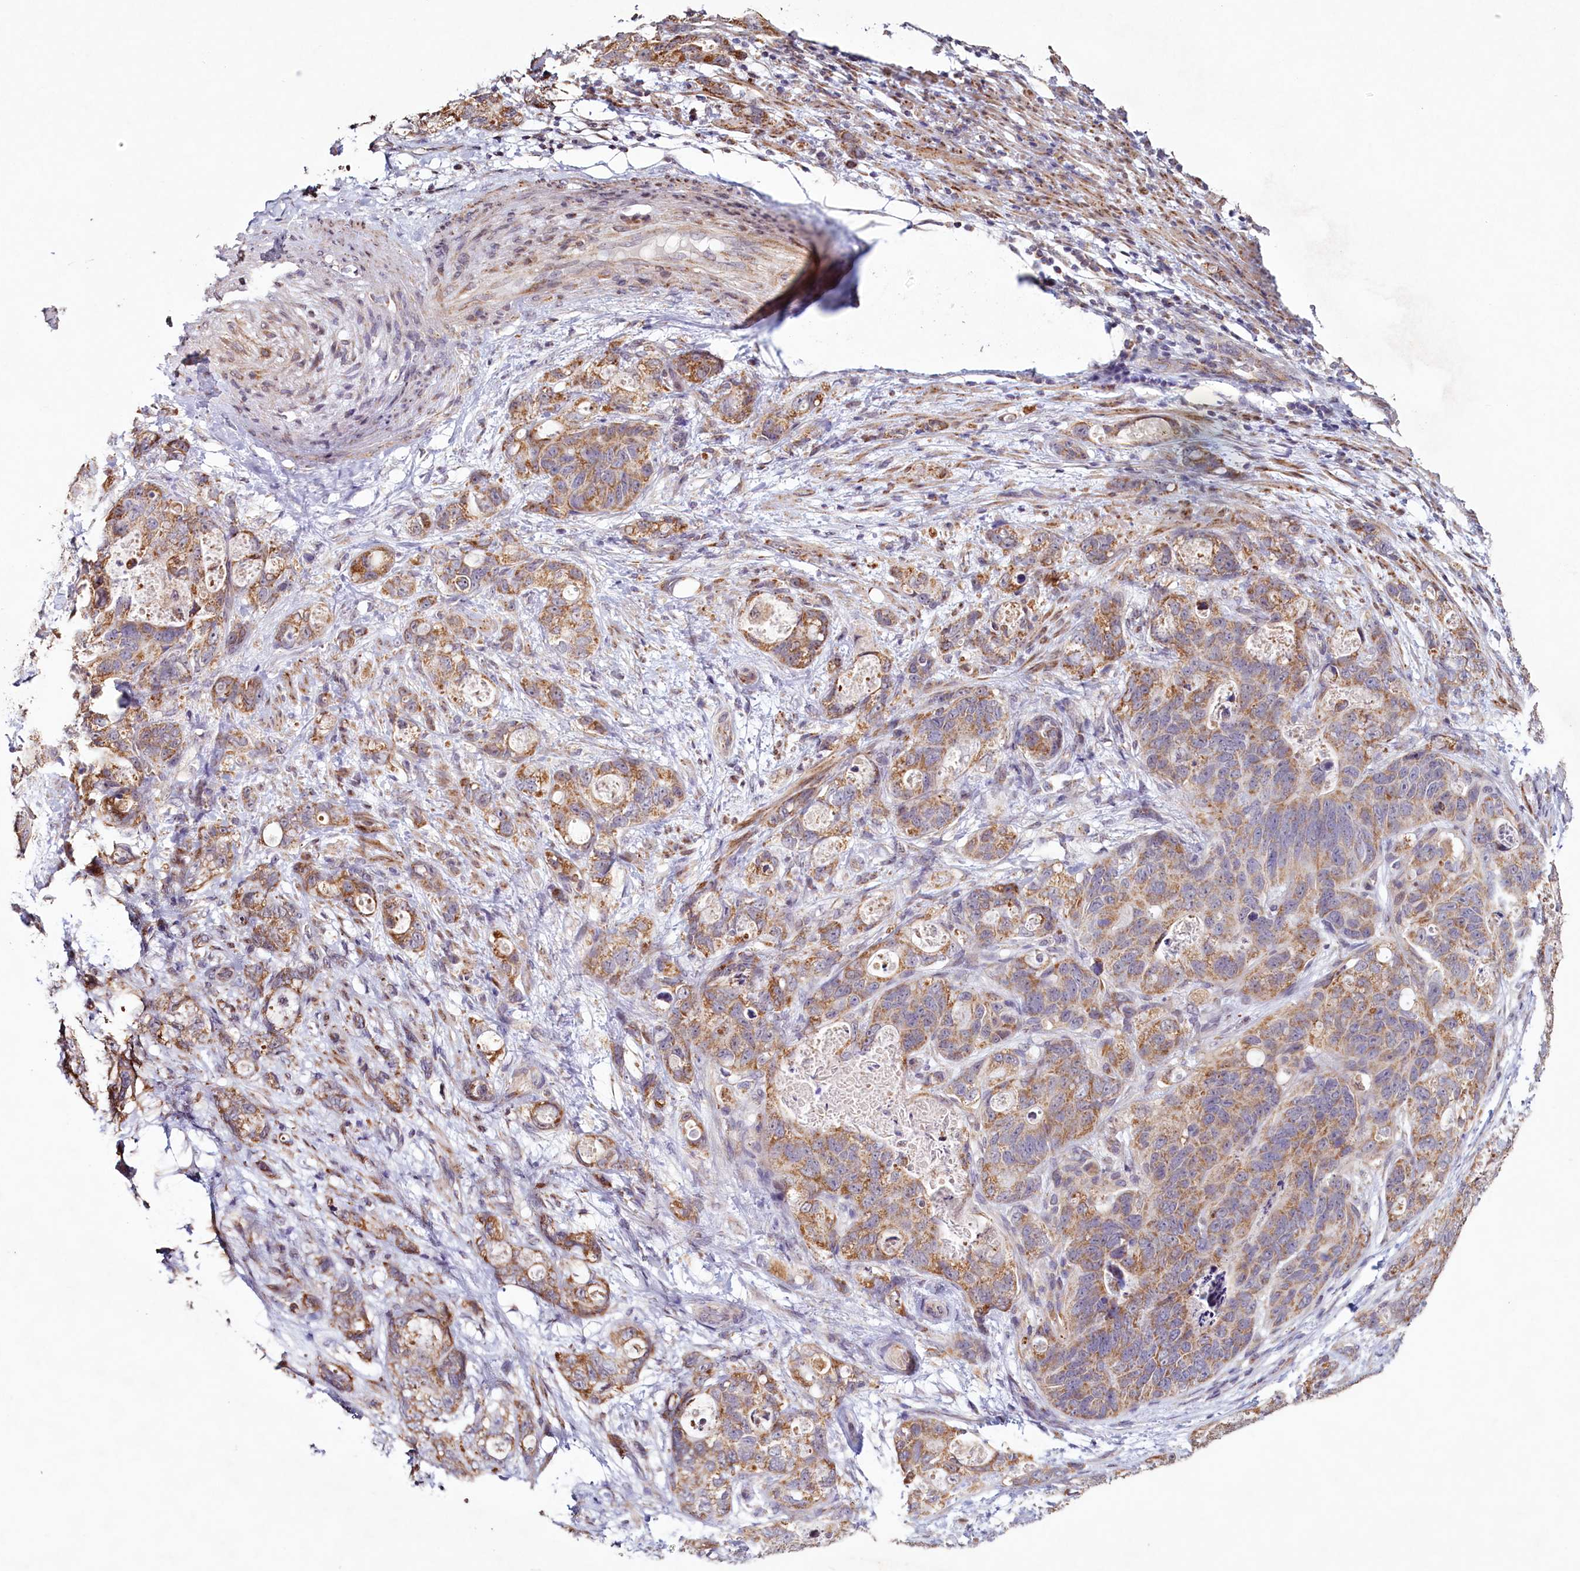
{"staining": {"intensity": "moderate", "quantity": ">75%", "location": "cytoplasmic/membranous"}, "tissue": "stomach cancer", "cell_type": "Tumor cells", "image_type": "cancer", "snomed": [{"axis": "morphology", "description": "Normal tissue, NOS"}, {"axis": "morphology", "description": "Adenocarcinoma, NOS"}, {"axis": "topography", "description": "Stomach"}], "caption": "The immunohistochemical stain labels moderate cytoplasmic/membranous staining in tumor cells of stomach adenocarcinoma tissue.", "gene": "PDE6D", "patient": {"sex": "female", "age": 89}}